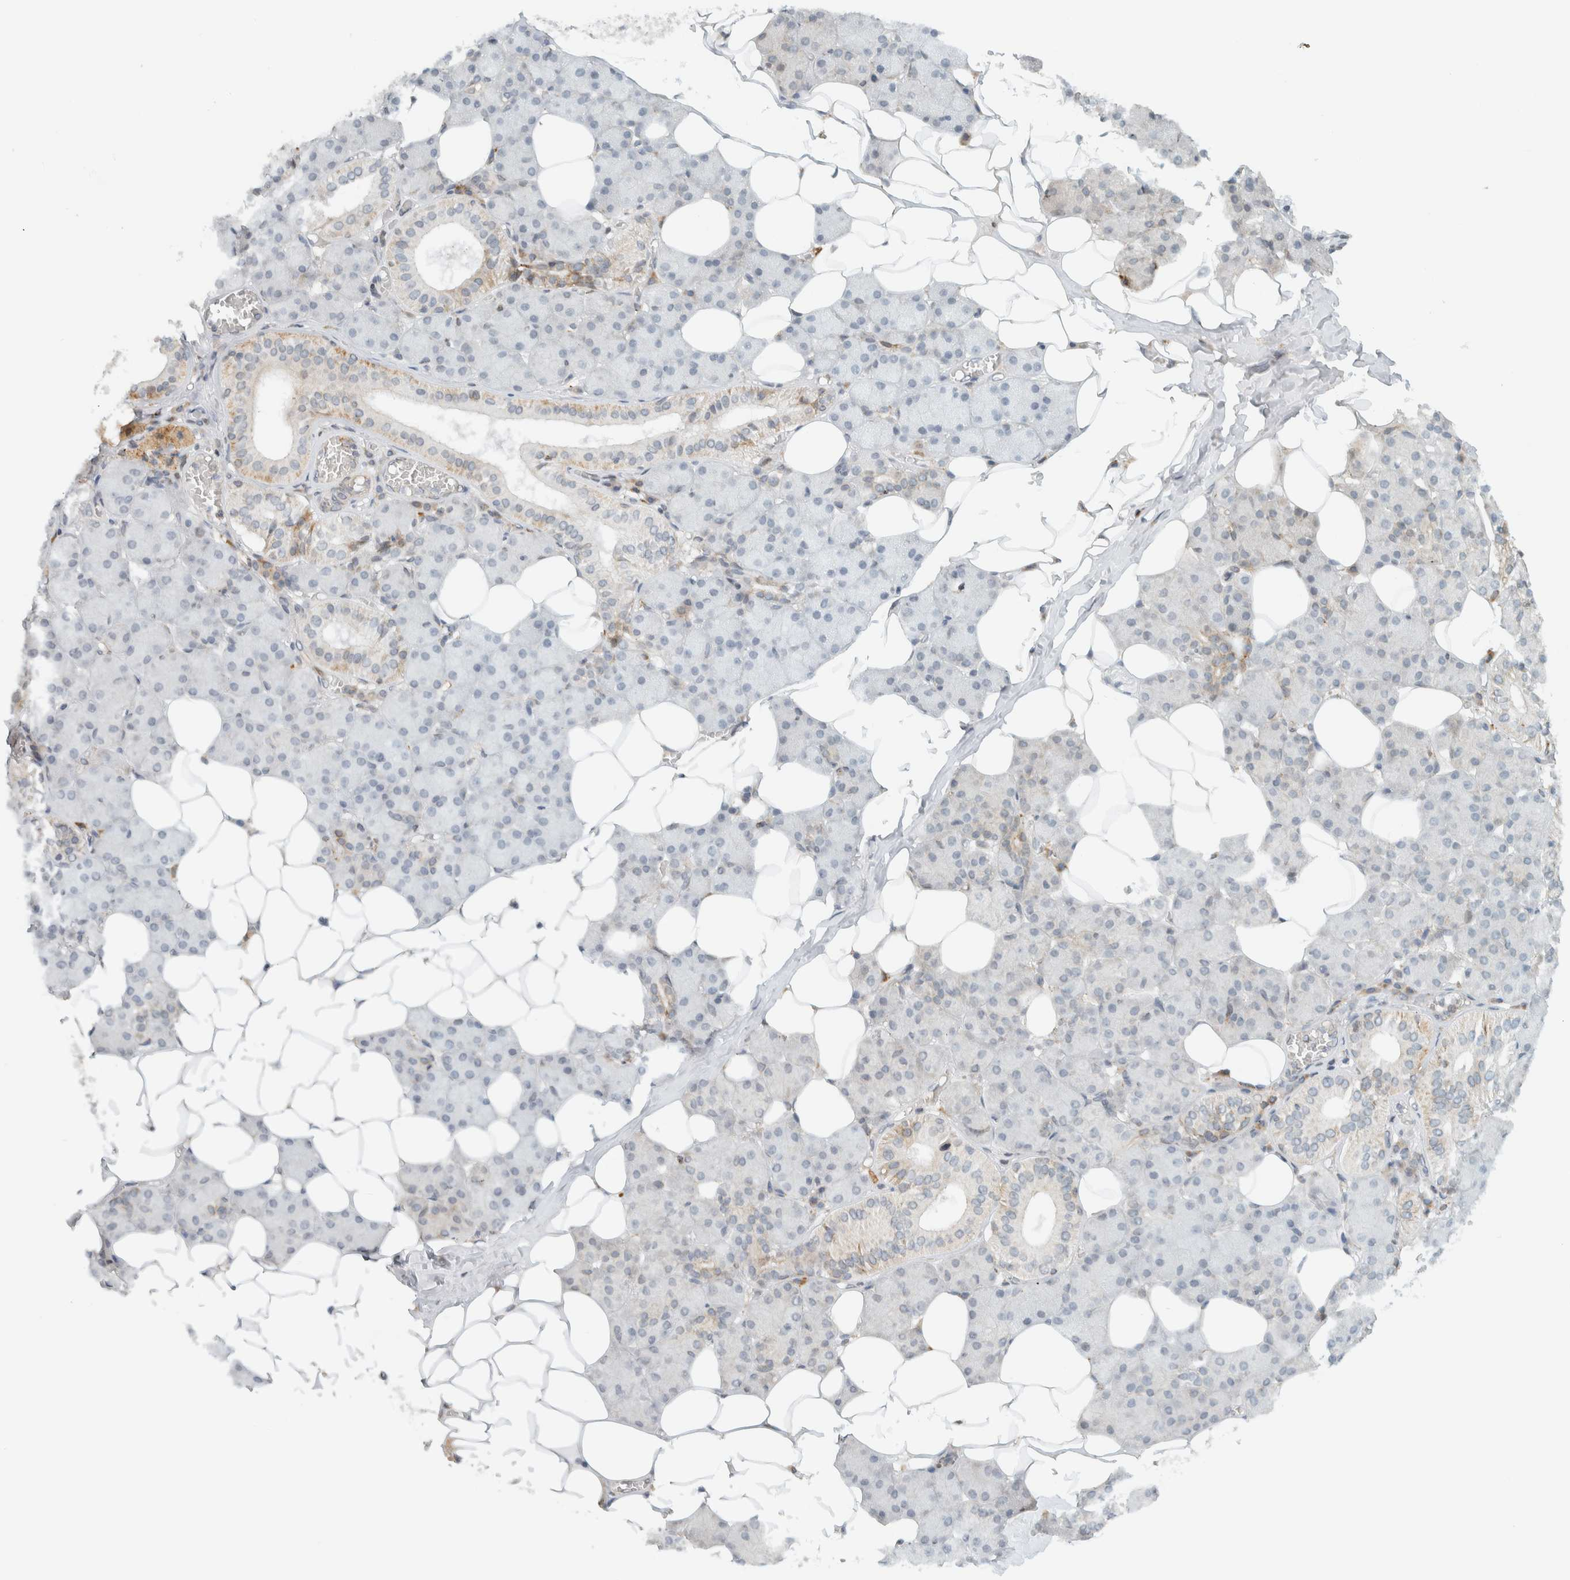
{"staining": {"intensity": "moderate", "quantity": "<25%", "location": "cytoplasmic/membranous"}, "tissue": "salivary gland", "cell_type": "Glandular cells", "image_type": "normal", "snomed": [{"axis": "morphology", "description": "Normal tissue, NOS"}, {"axis": "topography", "description": "Salivary gland"}], "caption": "Immunohistochemistry (IHC) histopathology image of unremarkable salivary gland: human salivary gland stained using immunohistochemistry (IHC) demonstrates low levels of moderate protein expression localized specifically in the cytoplasmic/membranous of glandular cells, appearing as a cytoplasmic/membranous brown color.", "gene": "ITPRID1", "patient": {"sex": "female", "age": 33}}